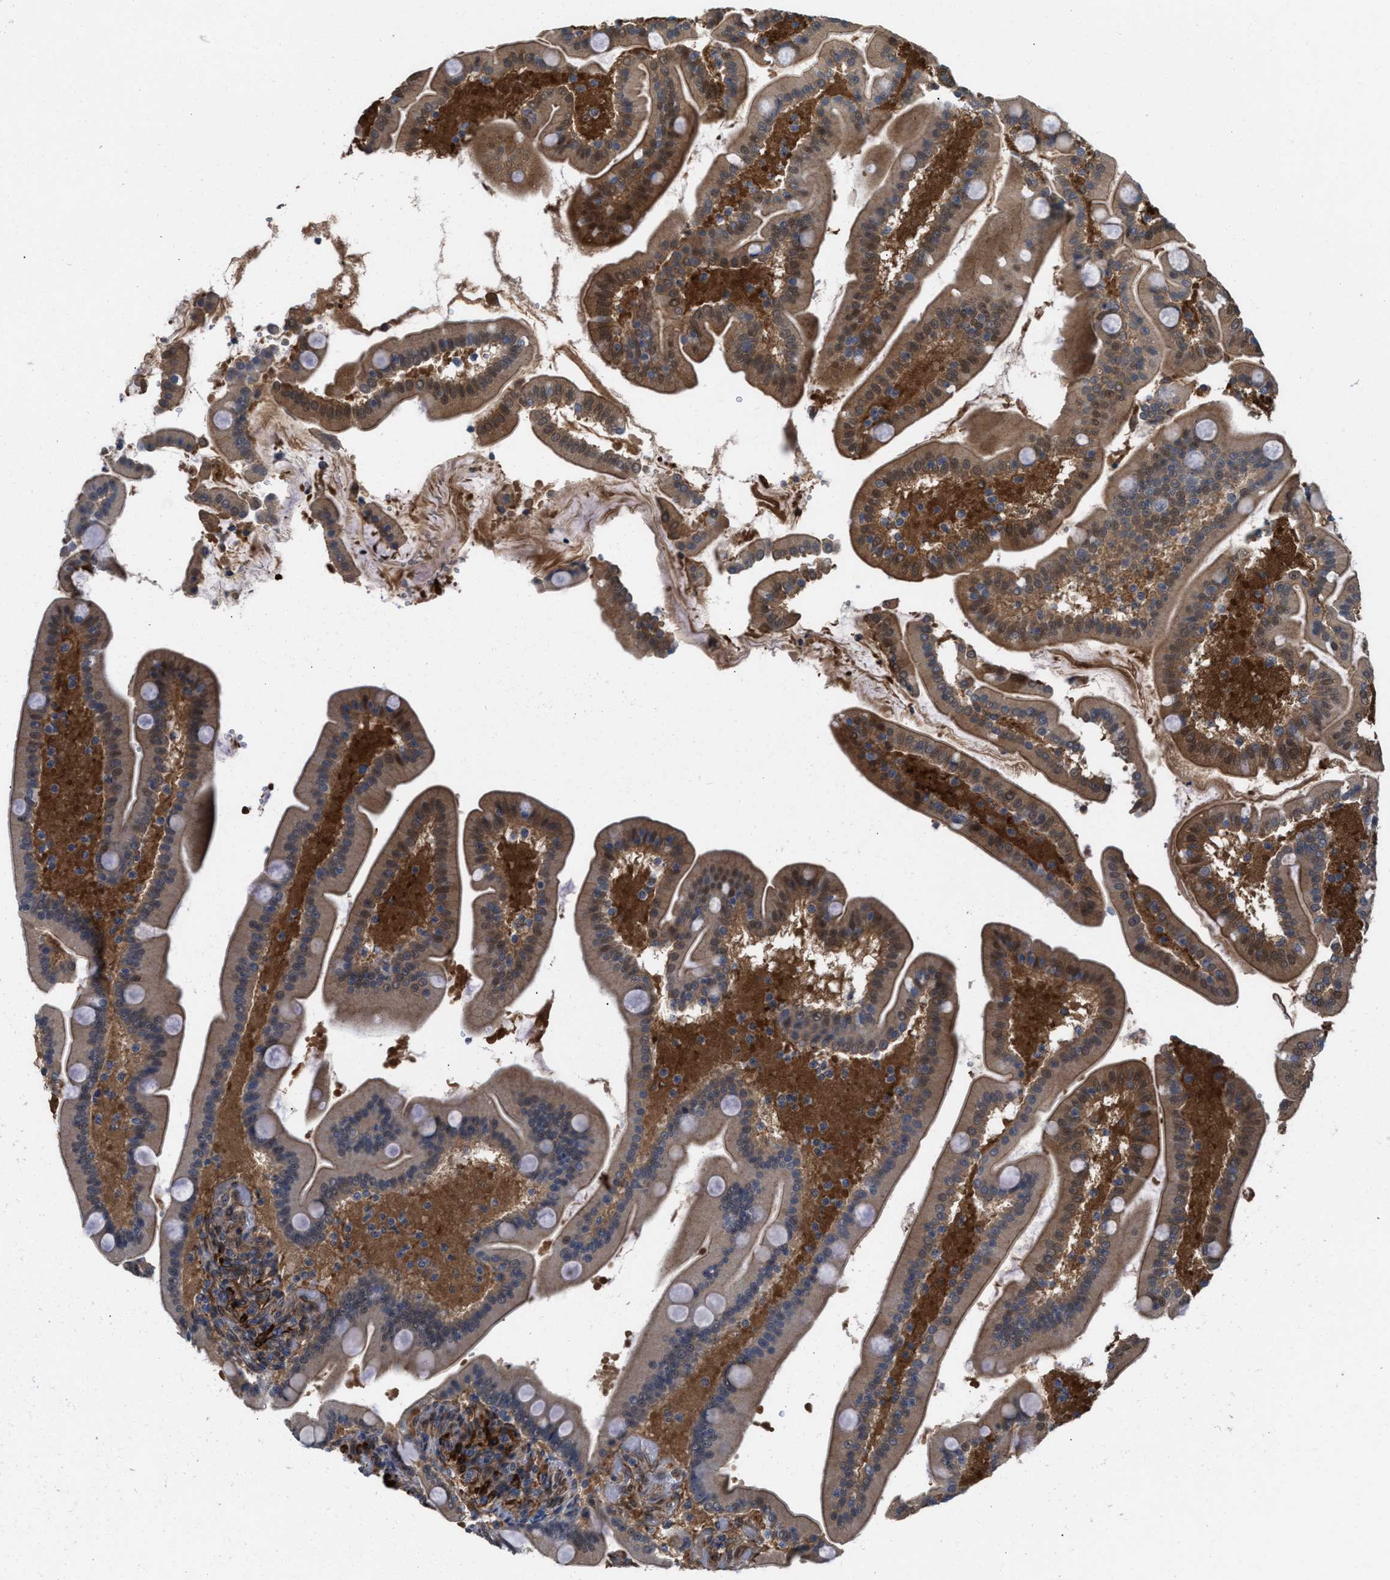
{"staining": {"intensity": "weak", "quantity": "25%-75%", "location": "cytoplasmic/membranous"}, "tissue": "duodenum", "cell_type": "Glandular cells", "image_type": "normal", "snomed": [{"axis": "morphology", "description": "Normal tissue, NOS"}, {"axis": "topography", "description": "Duodenum"}], "caption": "Glandular cells demonstrate low levels of weak cytoplasmic/membranous expression in about 25%-75% of cells in unremarkable human duodenum. Using DAB (3,3'-diaminobenzidine) (brown) and hematoxylin (blue) stains, captured at high magnification using brightfield microscopy.", "gene": "NQO2", "patient": {"sex": "male", "age": 54}}